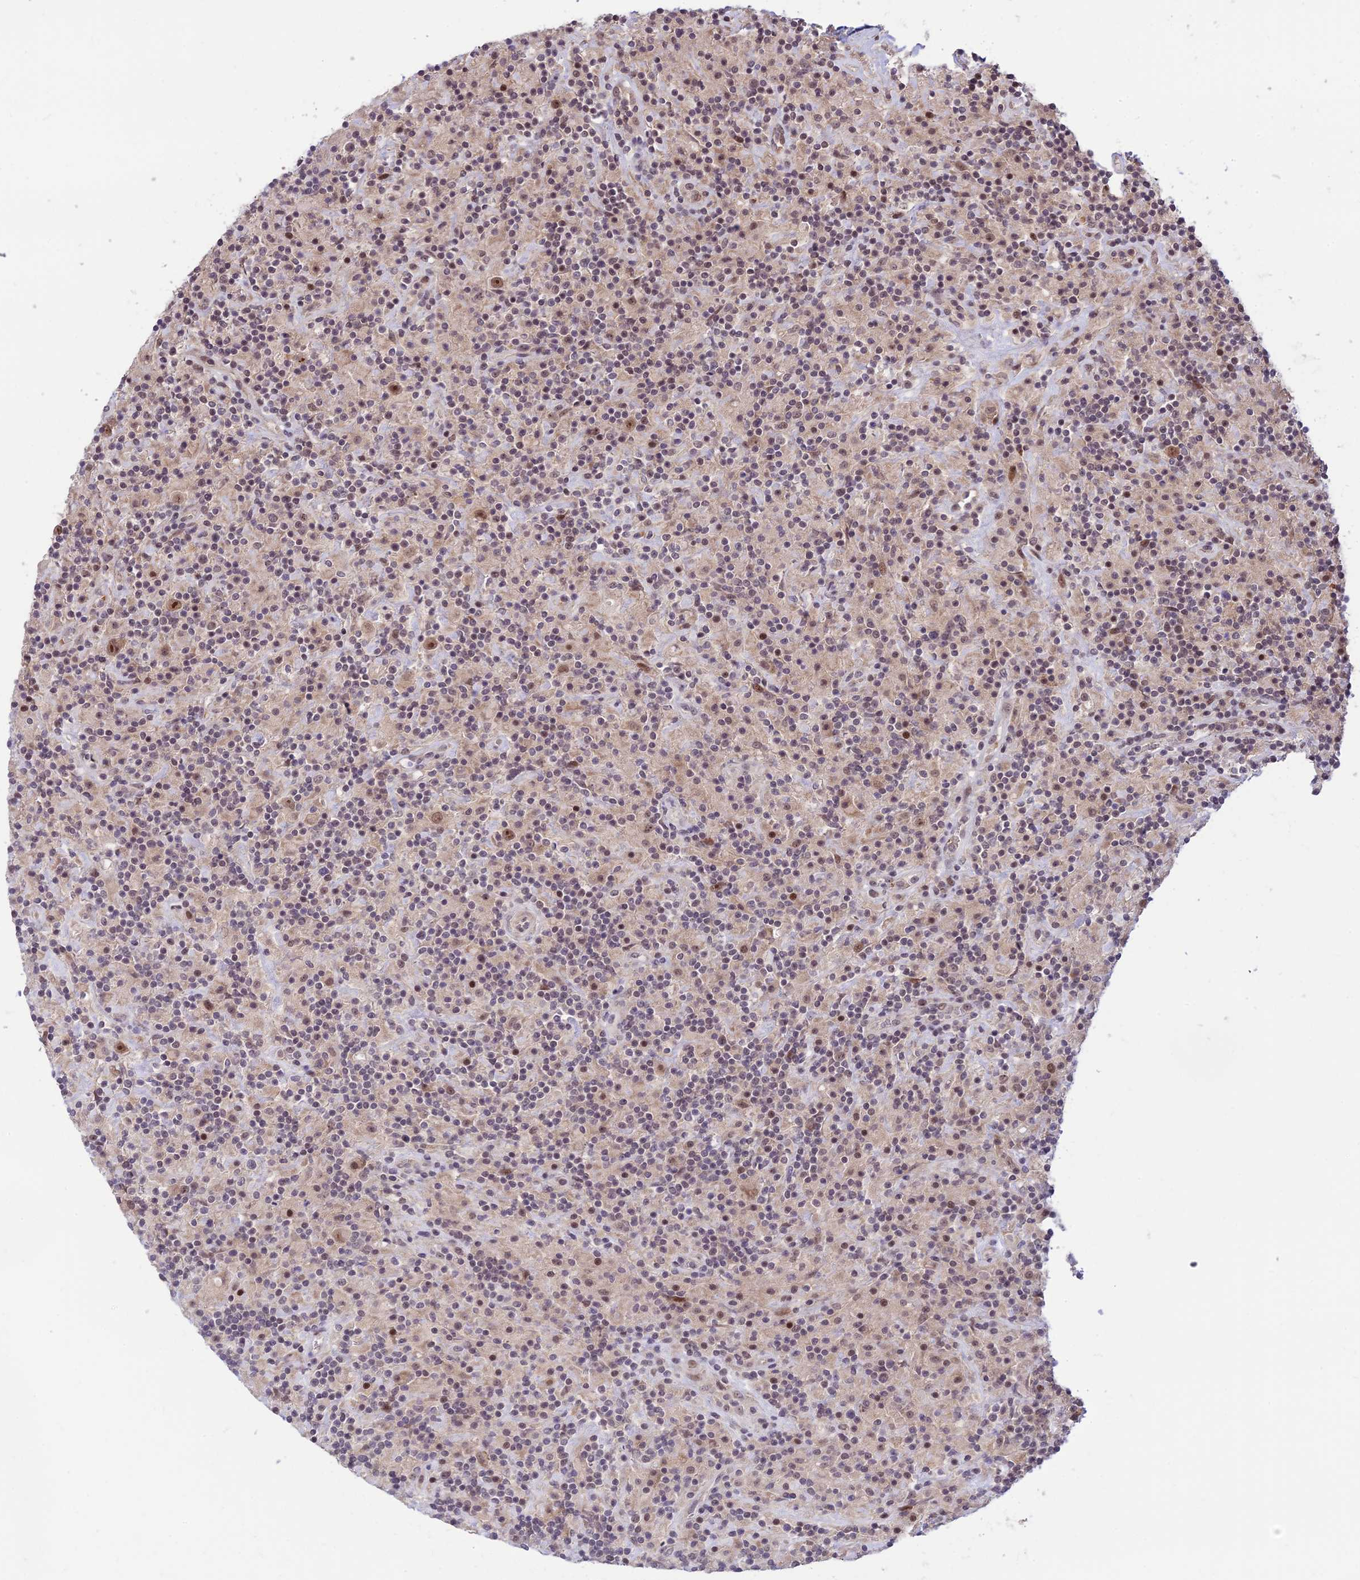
{"staining": {"intensity": "moderate", "quantity": ">75%", "location": "nuclear"}, "tissue": "lymphoma", "cell_type": "Tumor cells", "image_type": "cancer", "snomed": [{"axis": "morphology", "description": "Hodgkin's disease, NOS"}, {"axis": "topography", "description": "Lymph node"}], "caption": "Brown immunohistochemical staining in lymphoma displays moderate nuclear staining in approximately >75% of tumor cells.", "gene": "ASPDH", "patient": {"sex": "male", "age": 70}}